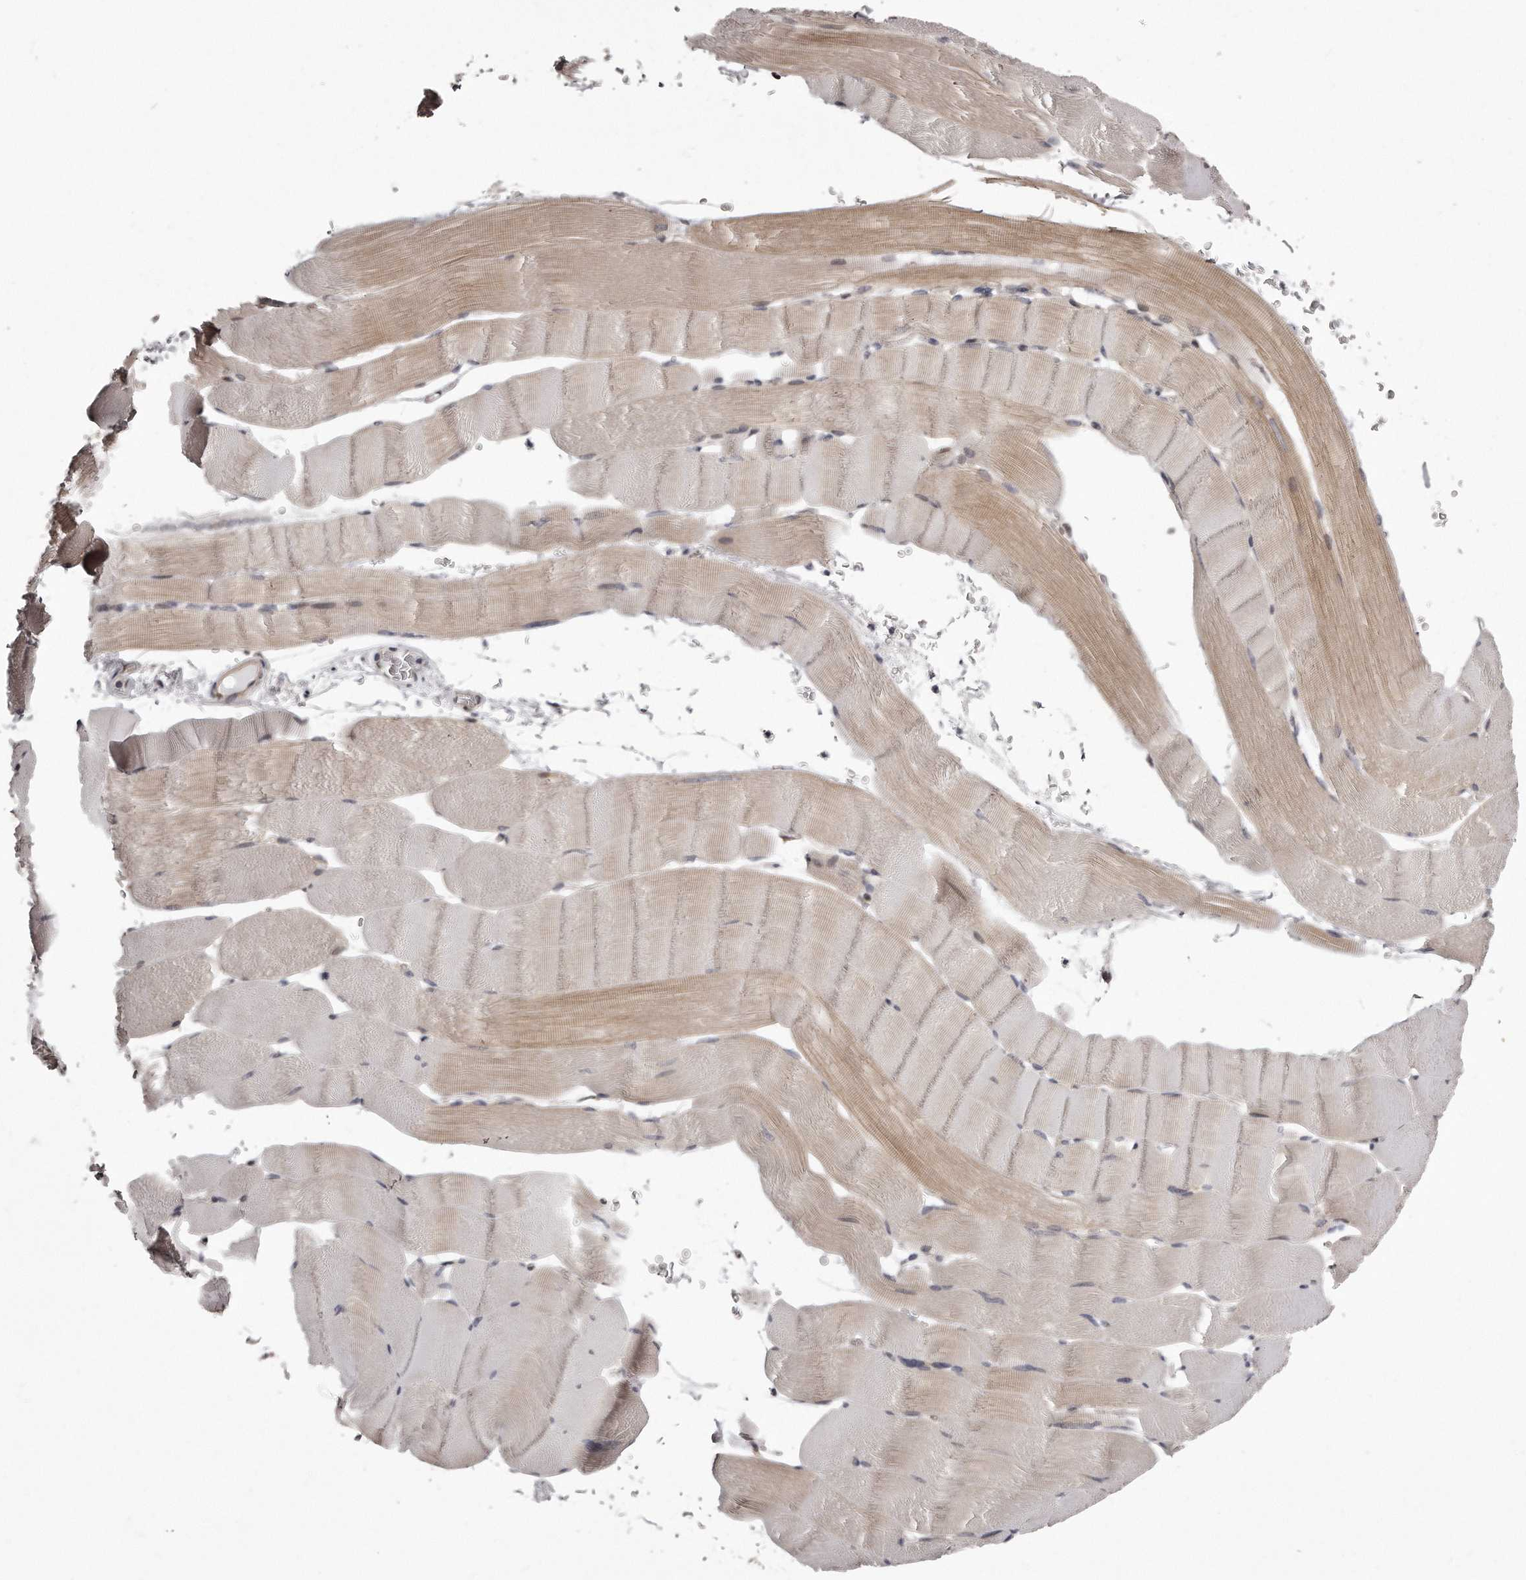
{"staining": {"intensity": "weak", "quantity": "<25%", "location": "cytoplasmic/membranous"}, "tissue": "skeletal muscle", "cell_type": "Myocytes", "image_type": "normal", "snomed": [{"axis": "morphology", "description": "Normal tissue, NOS"}, {"axis": "topography", "description": "Skeletal muscle"}], "caption": "Immunohistochemistry image of unremarkable skeletal muscle stained for a protein (brown), which demonstrates no positivity in myocytes. (DAB IHC, high magnification).", "gene": "TRAPPC14", "patient": {"sex": "male", "age": 62}}